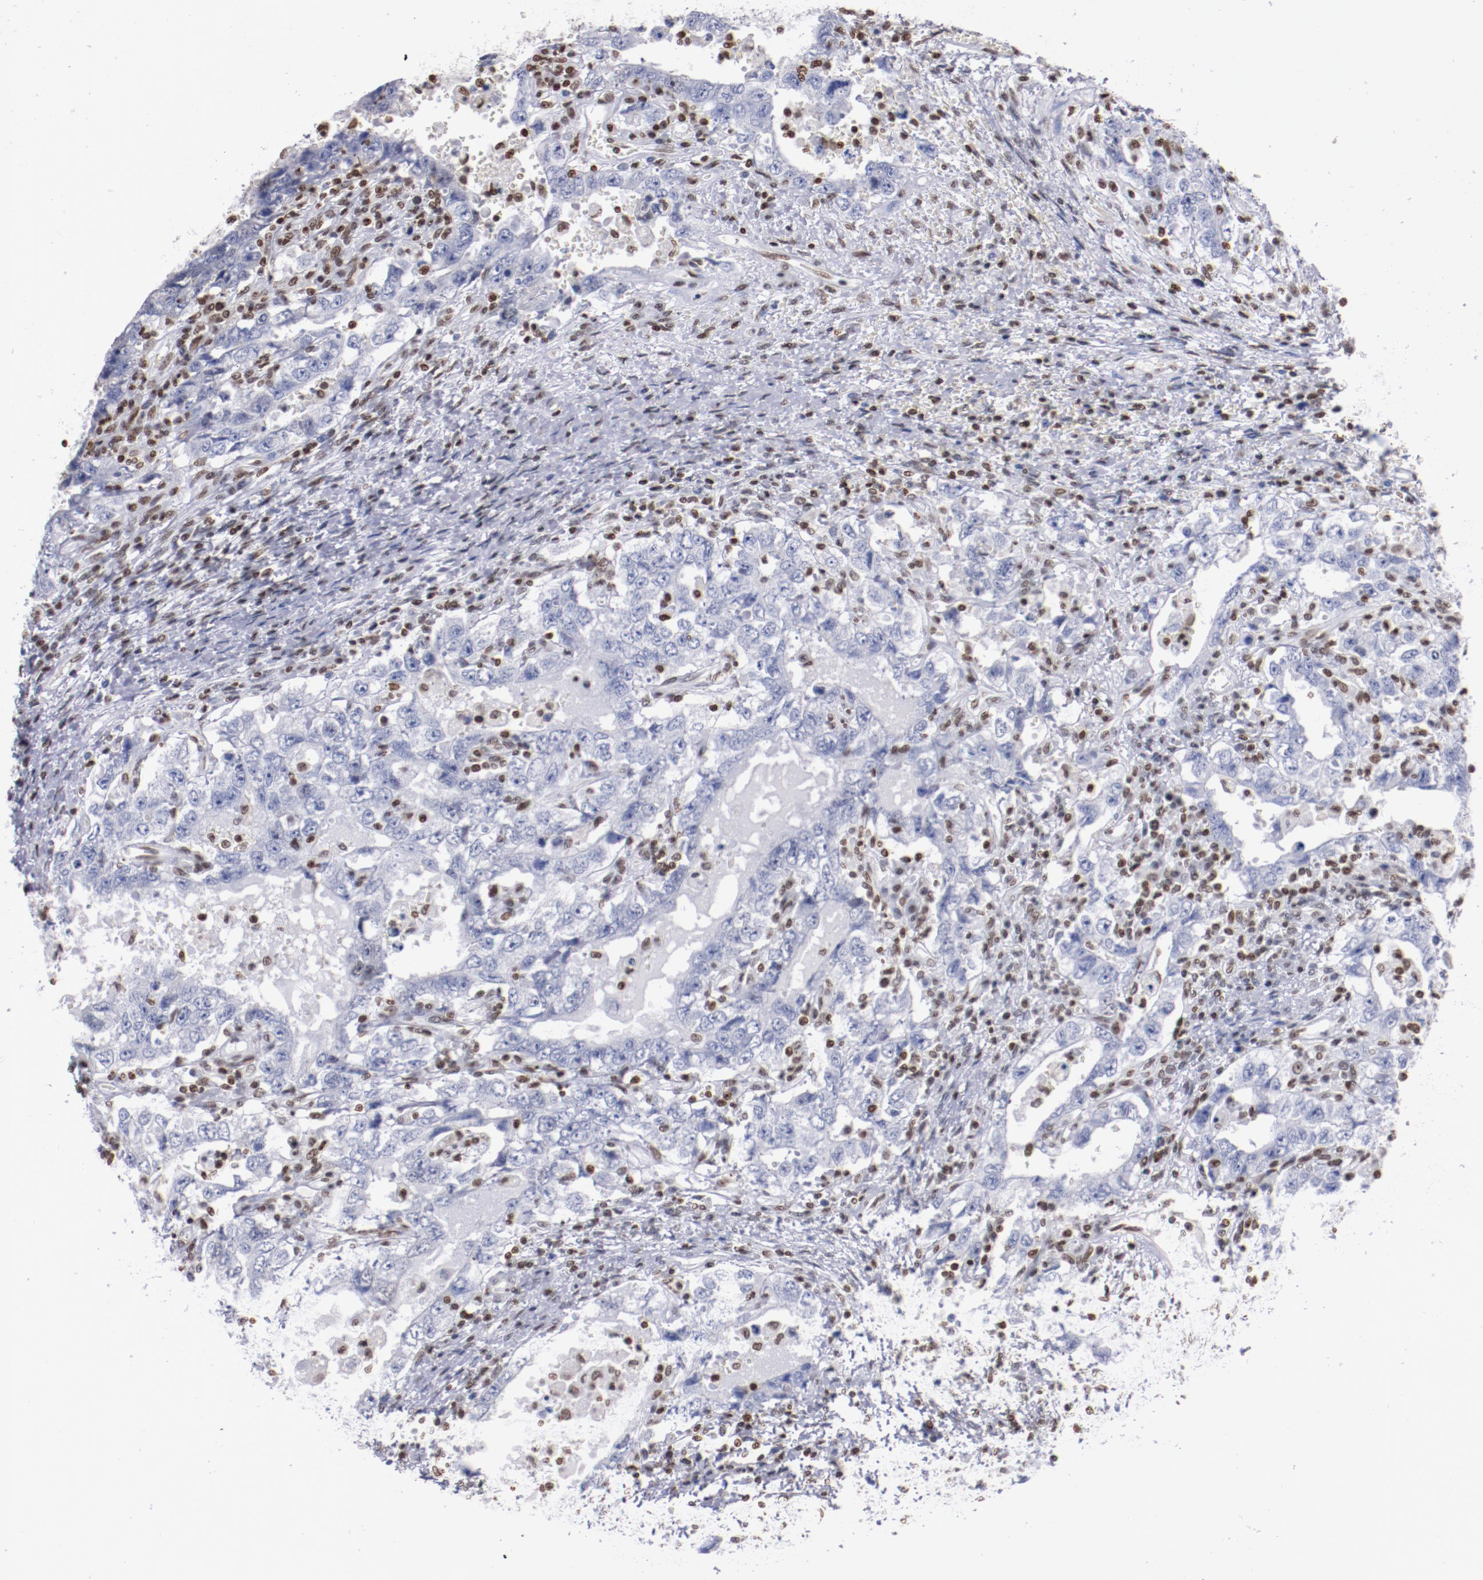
{"staining": {"intensity": "negative", "quantity": "none", "location": "none"}, "tissue": "testis cancer", "cell_type": "Tumor cells", "image_type": "cancer", "snomed": [{"axis": "morphology", "description": "Carcinoma, Embryonal, NOS"}, {"axis": "topography", "description": "Testis"}], "caption": "Immunohistochemistry histopathology image of testis embryonal carcinoma stained for a protein (brown), which shows no staining in tumor cells. (DAB immunohistochemistry (IHC) with hematoxylin counter stain).", "gene": "IFI16", "patient": {"sex": "male", "age": 26}}